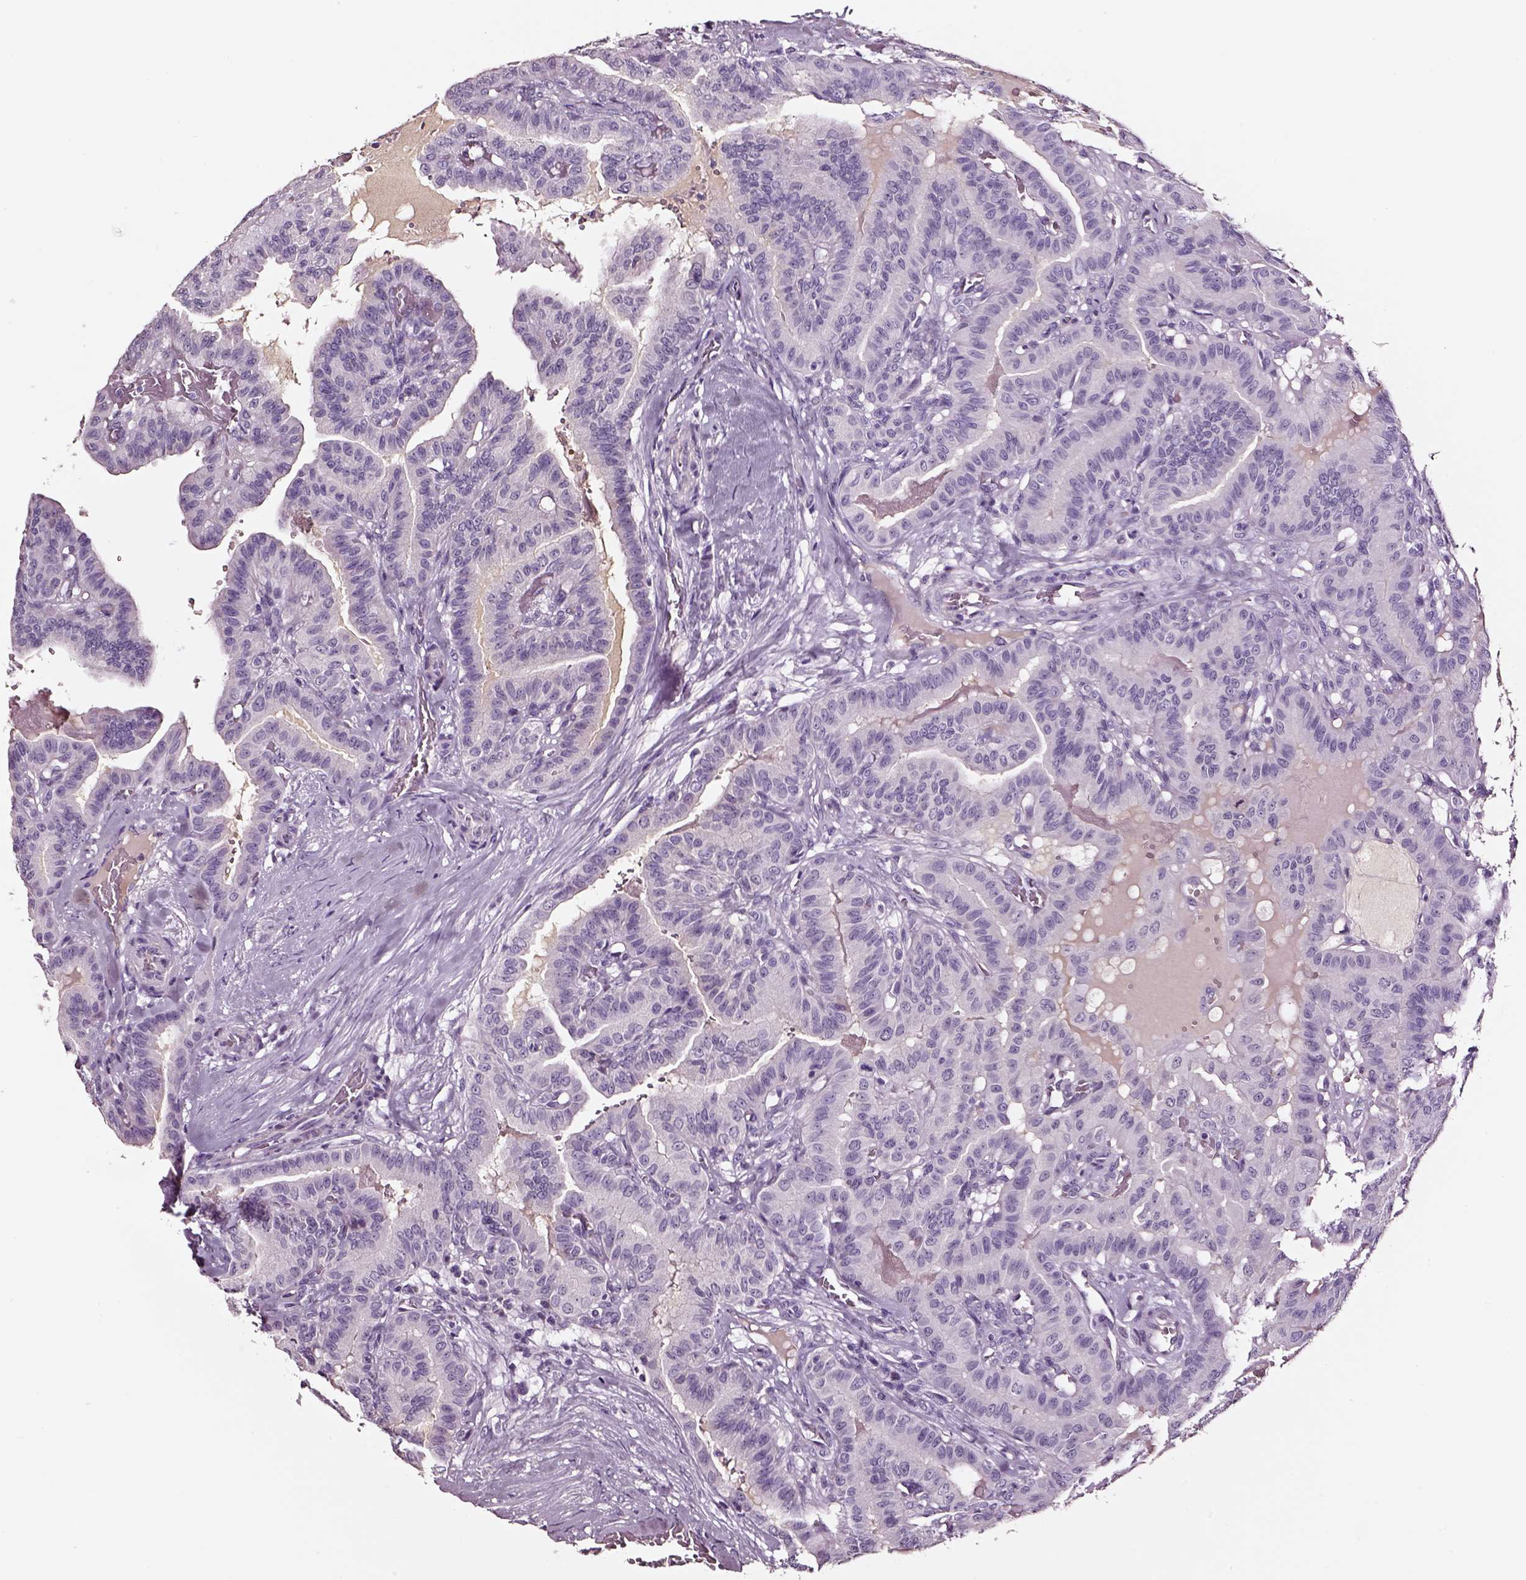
{"staining": {"intensity": "negative", "quantity": "none", "location": "none"}, "tissue": "thyroid cancer", "cell_type": "Tumor cells", "image_type": "cancer", "snomed": [{"axis": "morphology", "description": "Papillary adenocarcinoma, NOS"}, {"axis": "topography", "description": "Thyroid gland"}], "caption": "There is no significant expression in tumor cells of papillary adenocarcinoma (thyroid).", "gene": "SMIM17", "patient": {"sex": "male", "age": 87}}